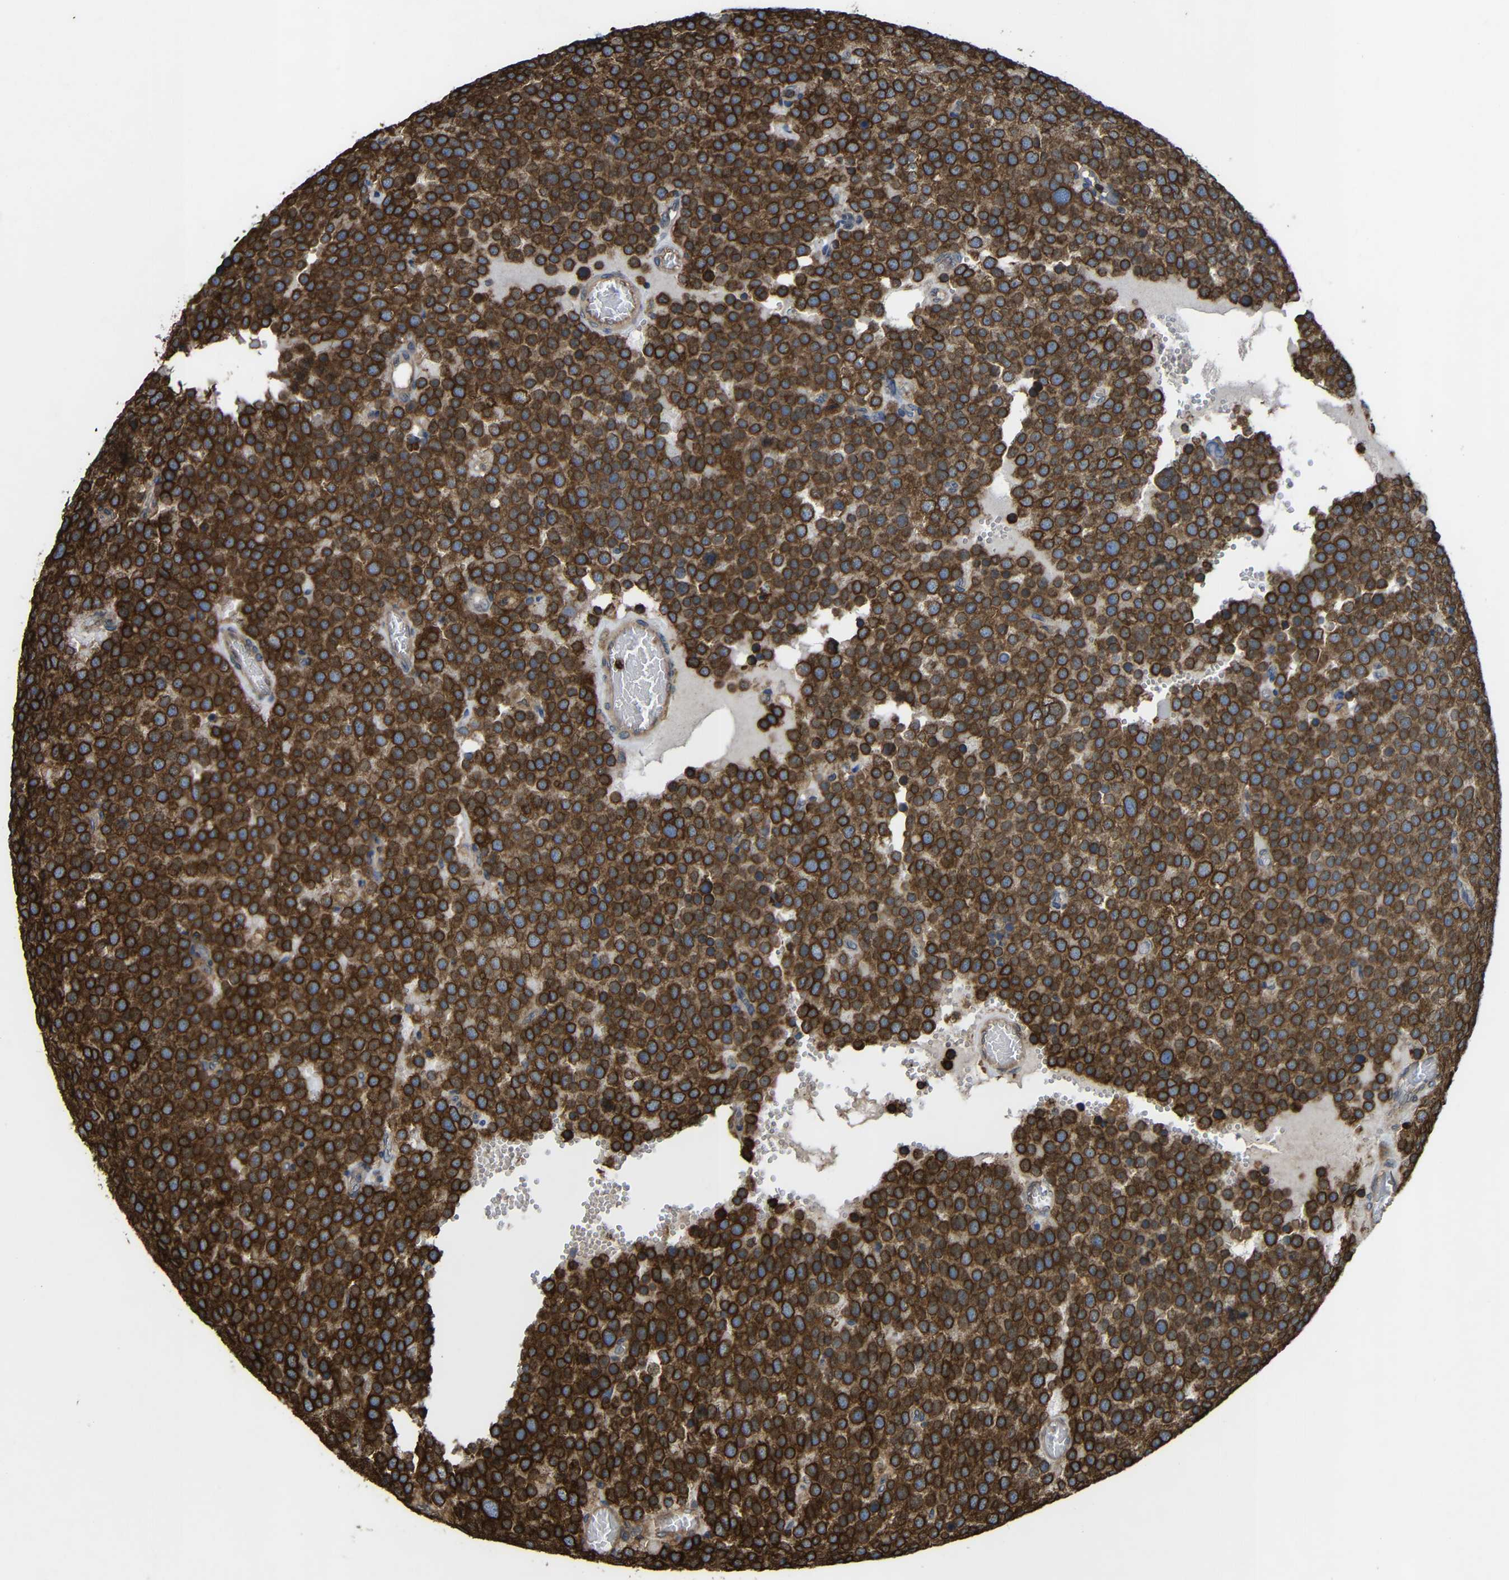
{"staining": {"intensity": "strong", "quantity": ">75%", "location": "cytoplasmic/membranous"}, "tissue": "testis cancer", "cell_type": "Tumor cells", "image_type": "cancer", "snomed": [{"axis": "morphology", "description": "Normal tissue, NOS"}, {"axis": "morphology", "description": "Seminoma, NOS"}, {"axis": "topography", "description": "Testis"}], "caption": "Strong cytoplasmic/membranous positivity for a protein is present in about >75% of tumor cells of testis cancer (seminoma) using immunohistochemistry (IHC).", "gene": "TREM2", "patient": {"sex": "male", "age": 71}}